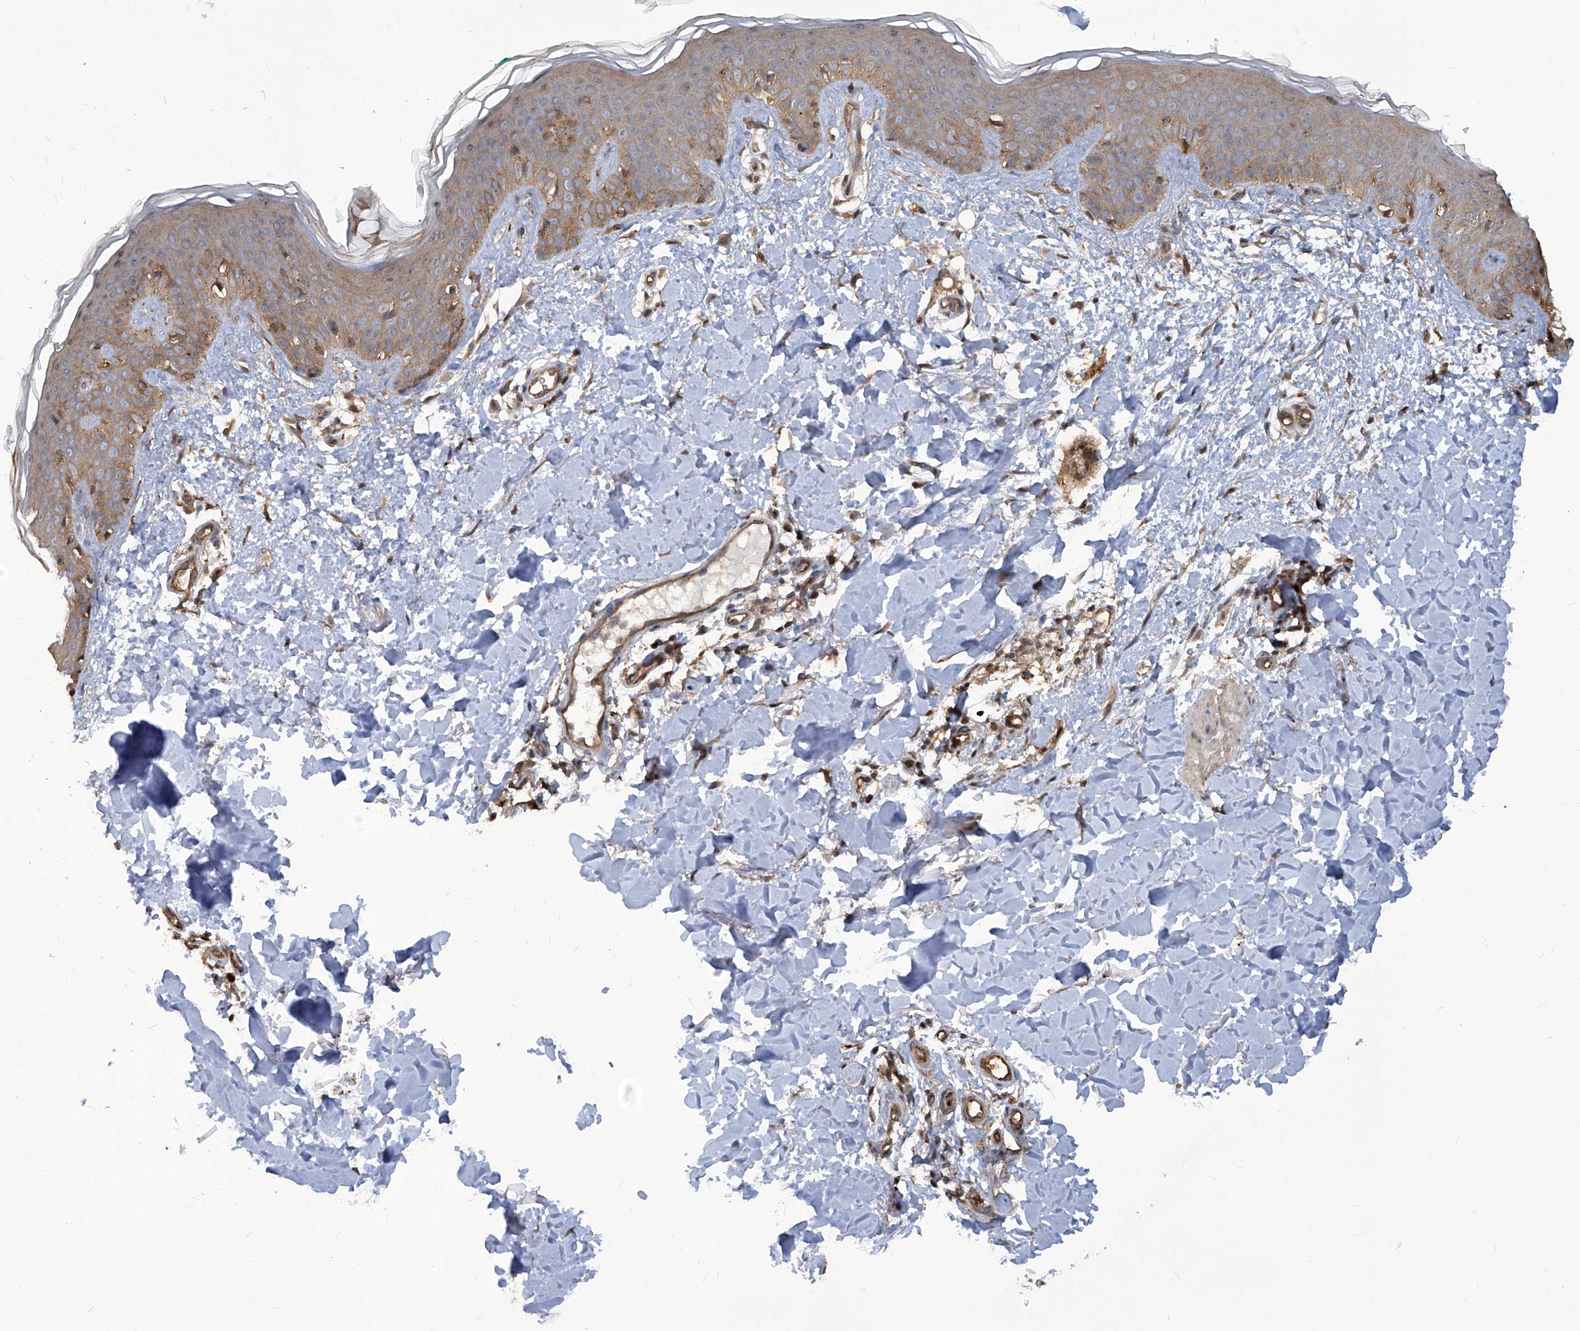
{"staining": {"intensity": "moderate", "quantity": ">75%", "location": "cytoplasmic/membranous"}, "tissue": "skin", "cell_type": "Fibroblasts", "image_type": "normal", "snomed": [{"axis": "morphology", "description": "Normal tissue, NOS"}, {"axis": "topography", "description": "Skin"}], "caption": "Immunohistochemical staining of benign human skin reveals moderate cytoplasmic/membranous protein positivity in about >75% of fibroblasts. (Stains: DAB (3,3'-diaminobenzidine) in brown, nuclei in blue, Microscopy: brightfield microscopy at high magnification).", "gene": "PSMB1", "patient": {"sex": "male", "age": 37}}